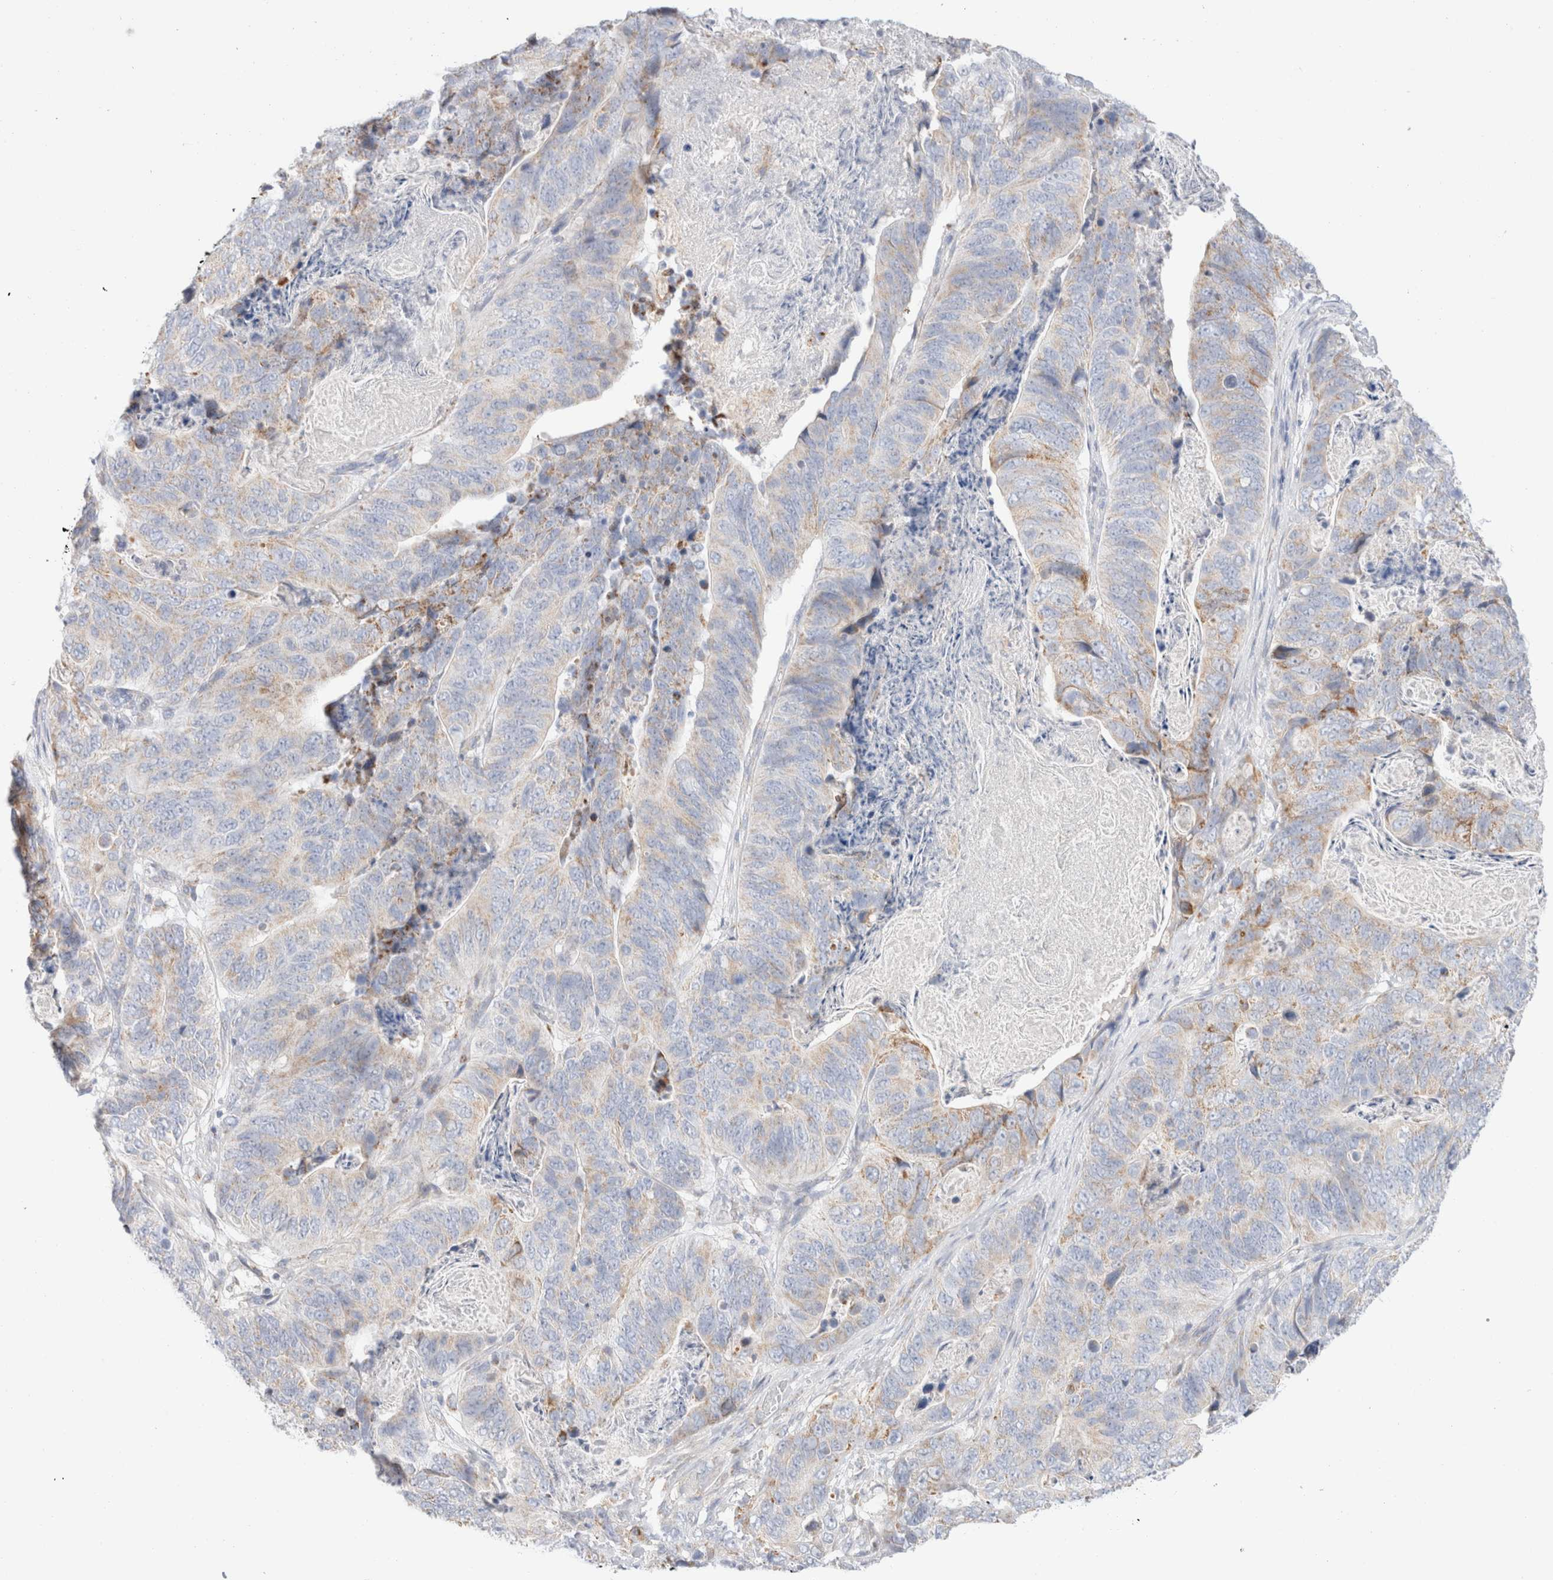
{"staining": {"intensity": "moderate", "quantity": "<25%", "location": "cytoplasmic/membranous"}, "tissue": "stomach cancer", "cell_type": "Tumor cells", "image_type": "cancer", "snomed": [{"axis": "morphology", "description": "Normal tissue, NOS"}, {"axis": "morphology", "description": "Adenocarcinoma, NOS"}, {"axis": "topography", "description": "Stomach"}], "caption": "An immunohistochemistry histopathology image of tumor tissue is shown. Protein staining in brown labels moderate cytoplasmic/membranous positivity in stomach cancer within tumor cells.", "gene": "ATP6V1C1", "patient": {"sex": "female", "age": 89}}